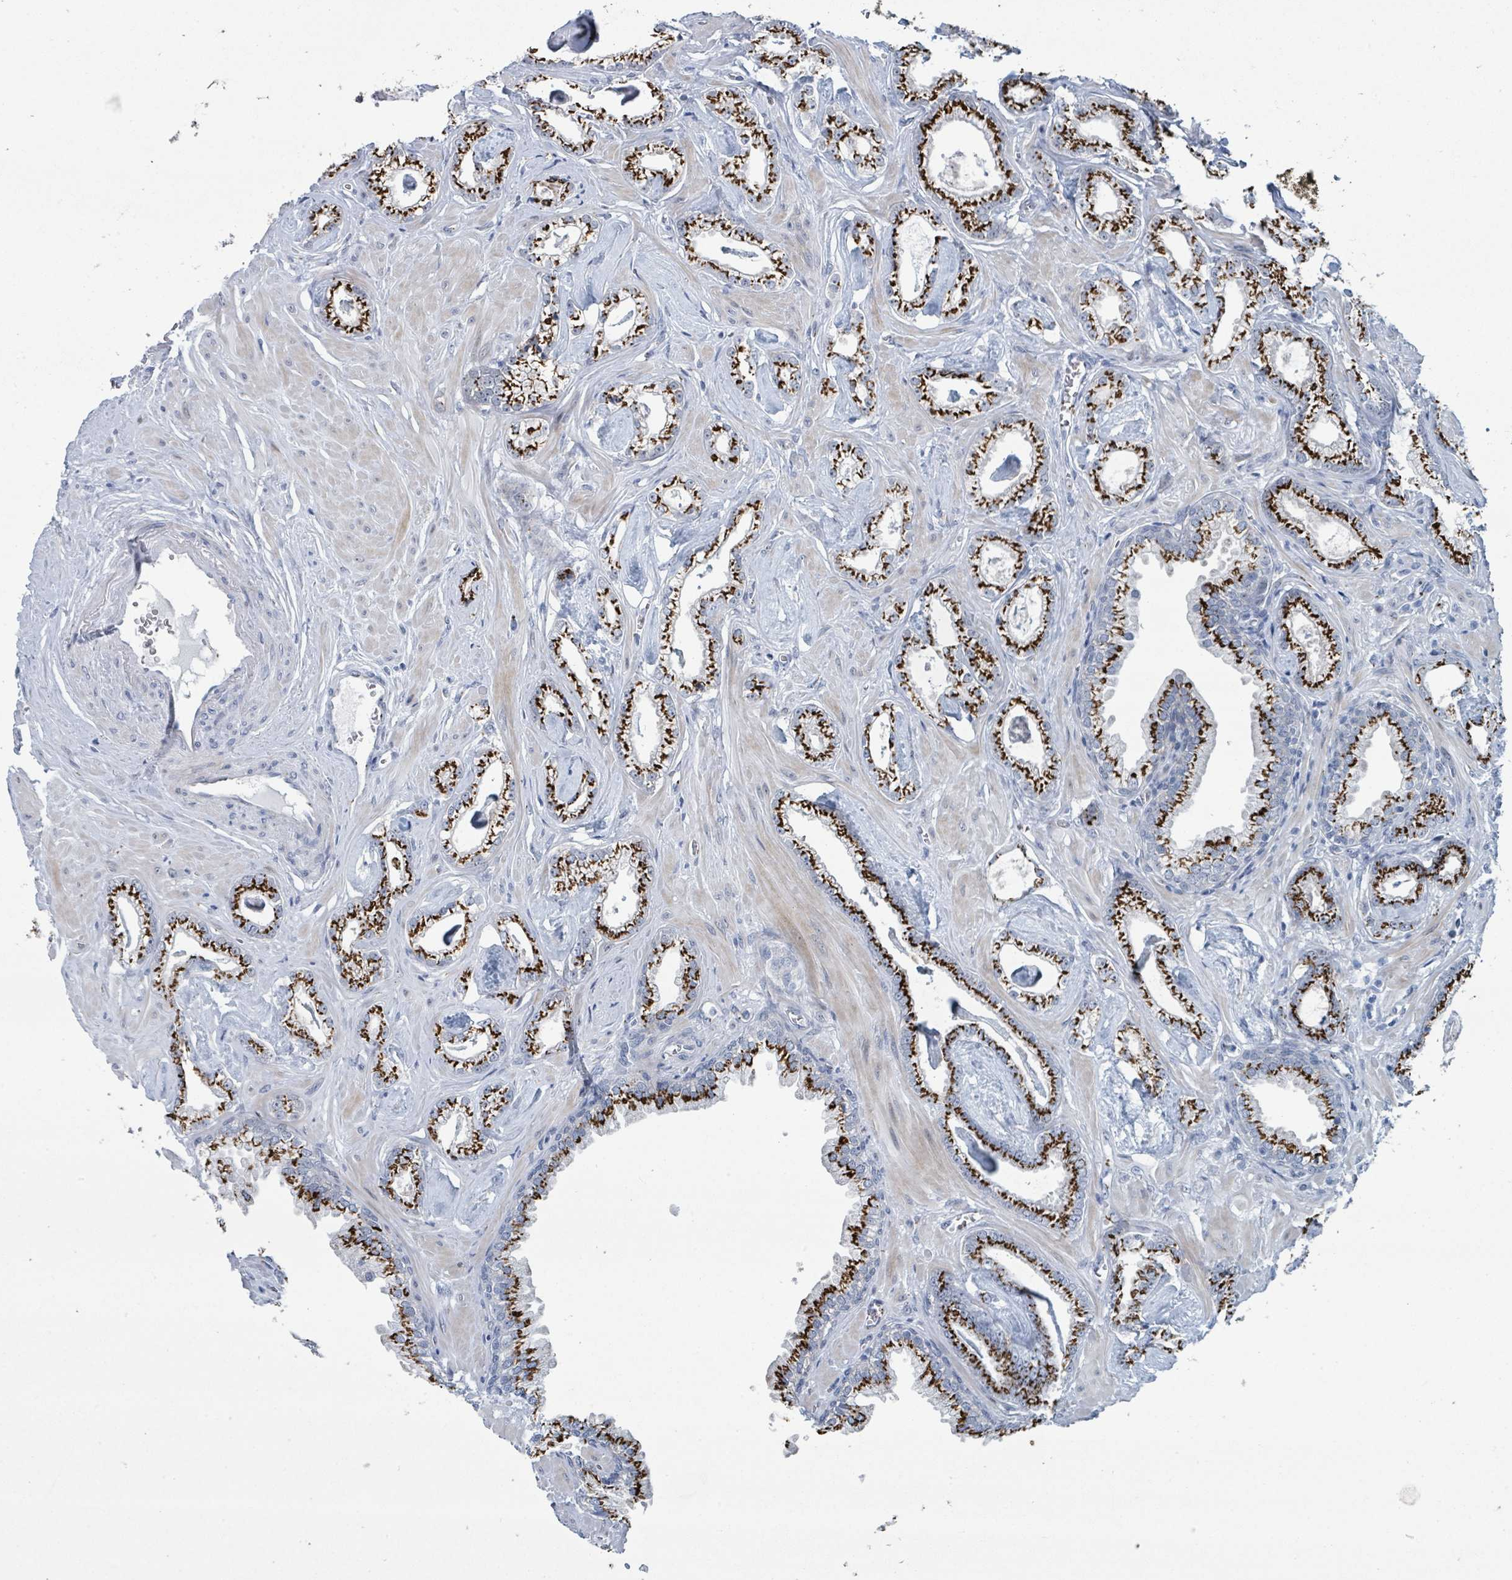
{"staining": {"intensity": "strong", "quantity": ">75%", "location": "cytoplasmic/membranous"}, "tissue": "prostate cancer", "cell_type": "Tumor cells", "image_type": "cancer", "snomed": [{"axis": "morphology", "description": "Adenocarcinoma, Low grade"}, {"axis": "topography", "description": "Prostate"}], "caption": "Immunohistochemical staining of prostate low-grade adenocarcinoma reveals strong cytoplasmic/membranous protein staining in approximately >75% of tumor cells.", "gene": "DCAF5", "patient": {"sex": "male", "age": 60}}